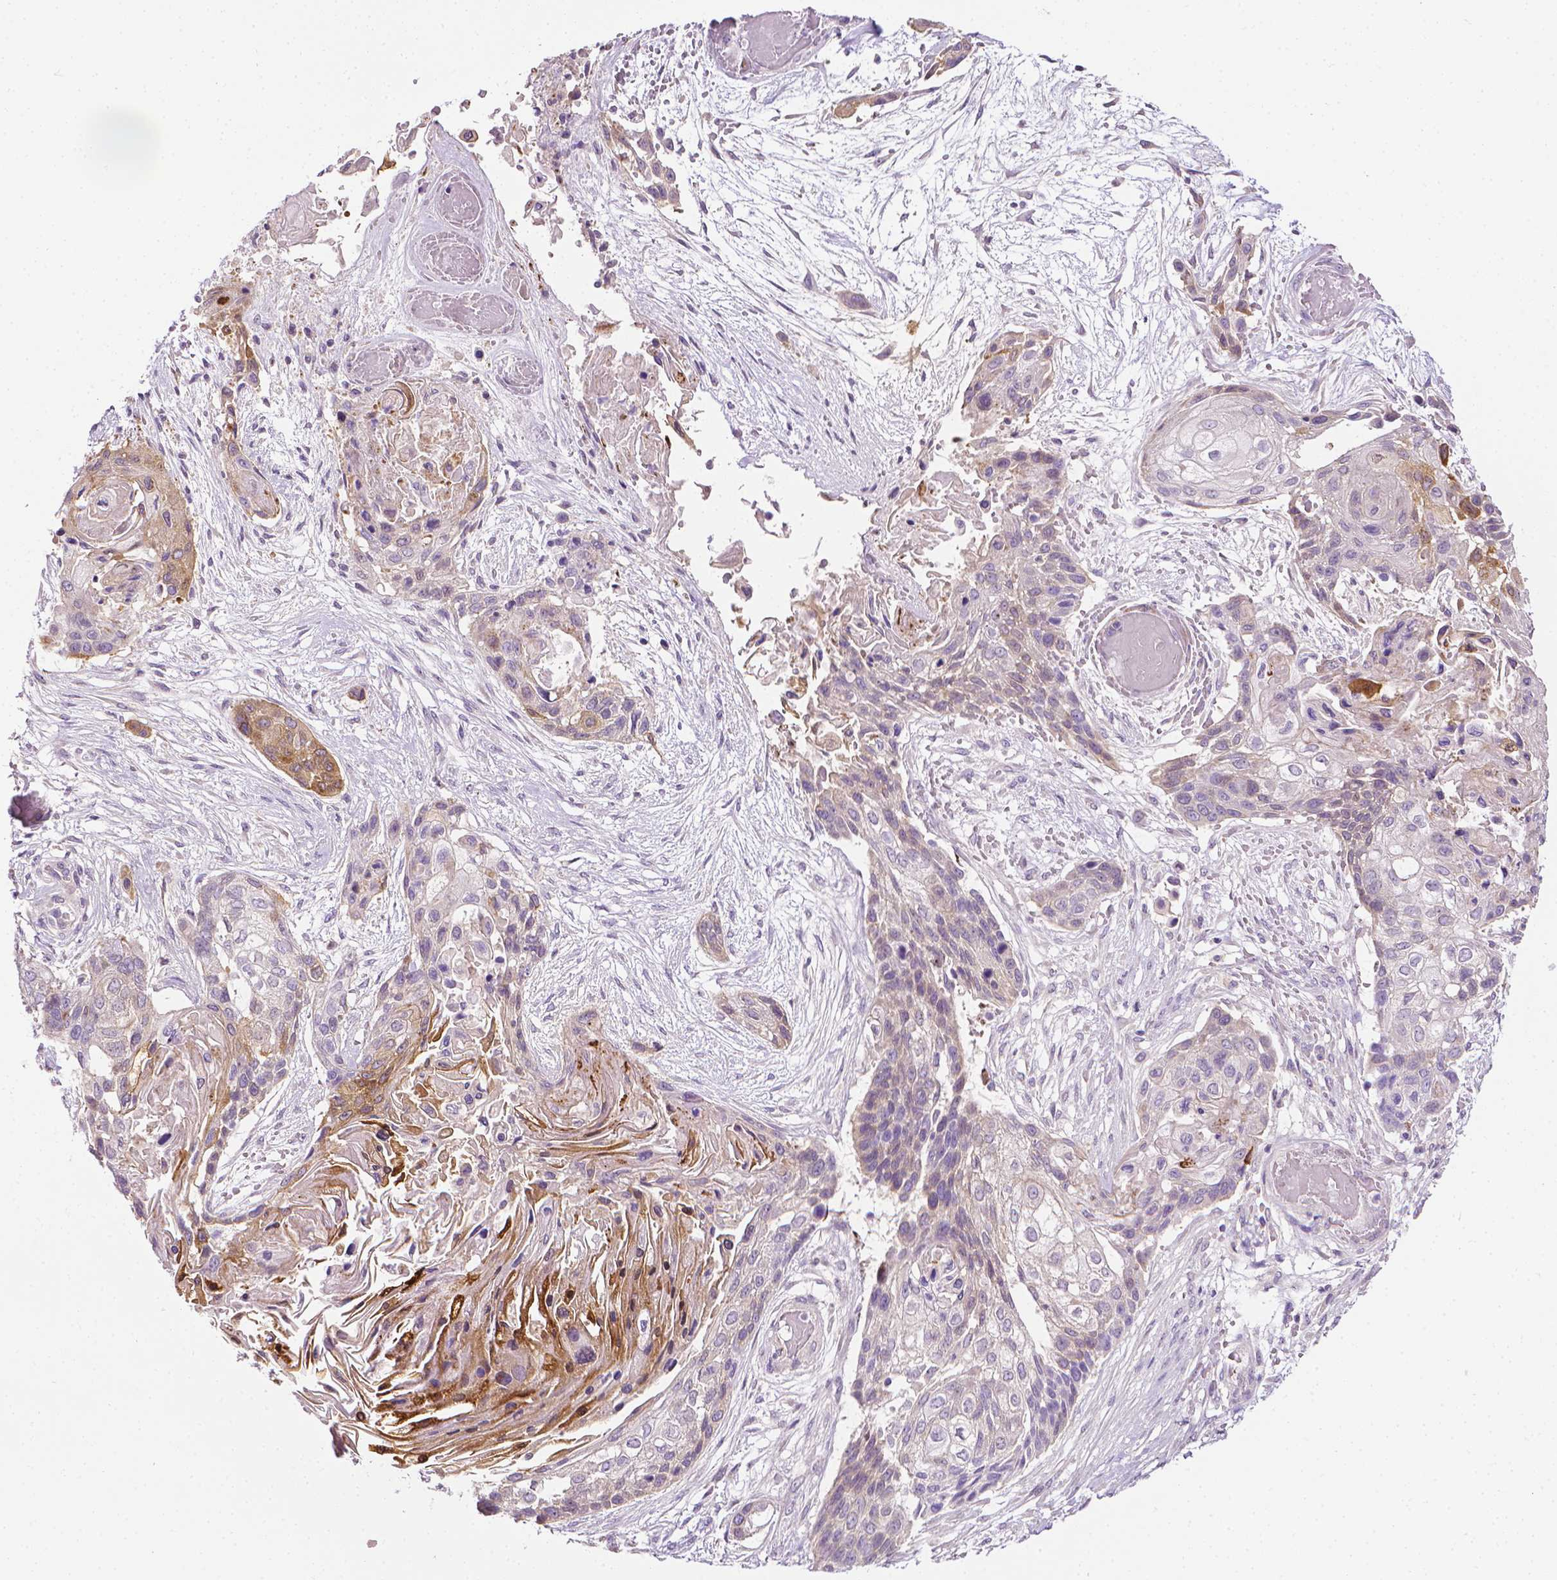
{"staining": {"intensity": "negative", "quantity": "none", "location": "none"}, "tissue": "lung cancer", "cell_type": "Tumor cells", "image_type": "cancer", "snomed": [{"axis": "morphology", "description": "Squamous cell carcinoma, NOS"}, {"axis": "topography", "description": "Lung"}], "caption": "The micrograph shows no staining of tumor cells in lung squamous cell carcinoma.", "gene": "MCOLN3", "patient": {"sex": "male", "age": 69}}